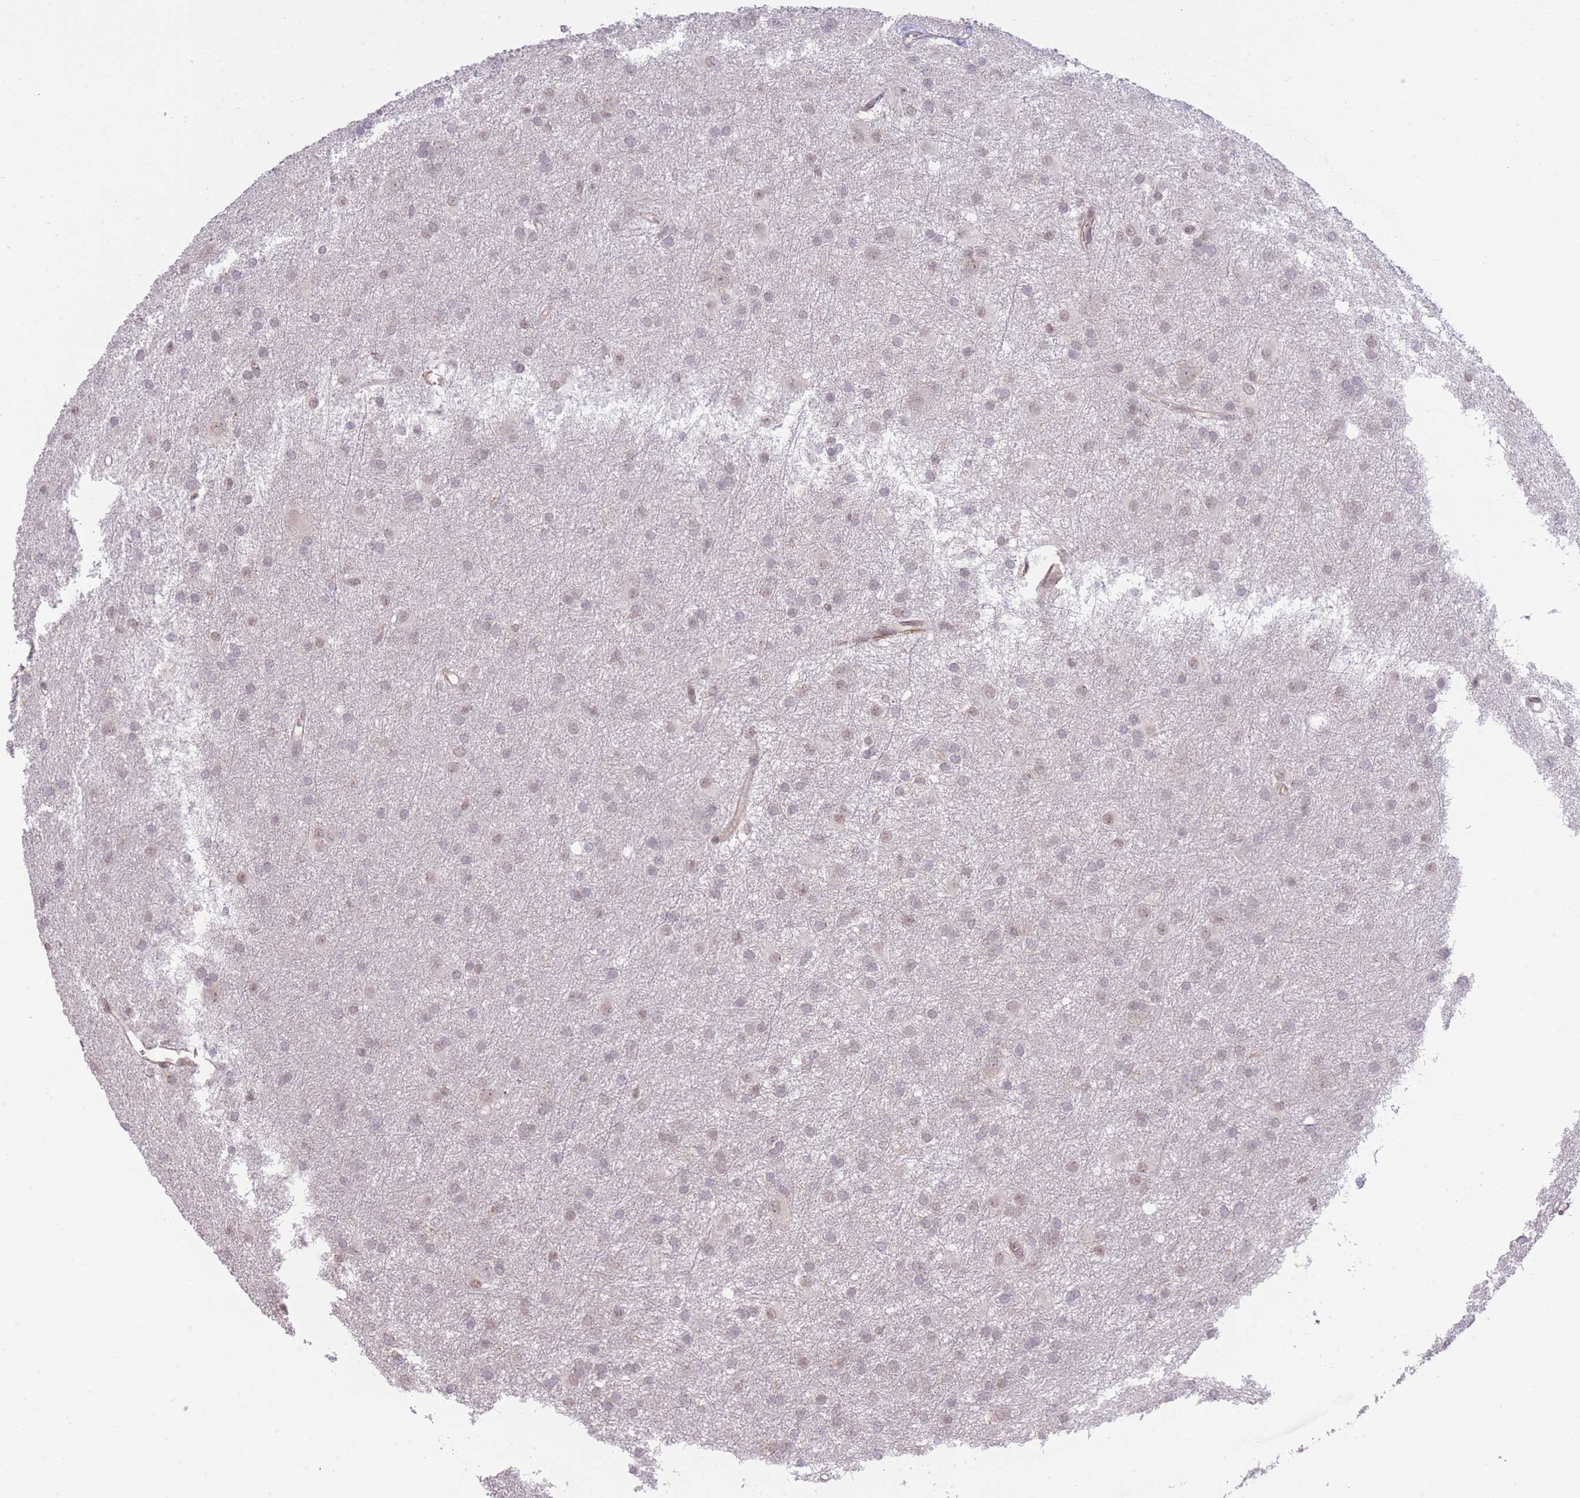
{"staining": {"intensity": "weak", "quantity": "25%-75%", "location": "nuclear"}, "tissue": "glioma", "cell_type": "Tumor cells", "image_type": "cancer", "snomed": [{"axis": "morphology", "description": "Glioma, malignant, High grade"}, {"axis": "topography", "description": "Brain"}], "caption": "Protein staining exhibits weak nuclear positivity in about 25%-75% of tumor cells in glioma.", "gene": "CARD8", "patient": {"sex": "female", "age": 50}}